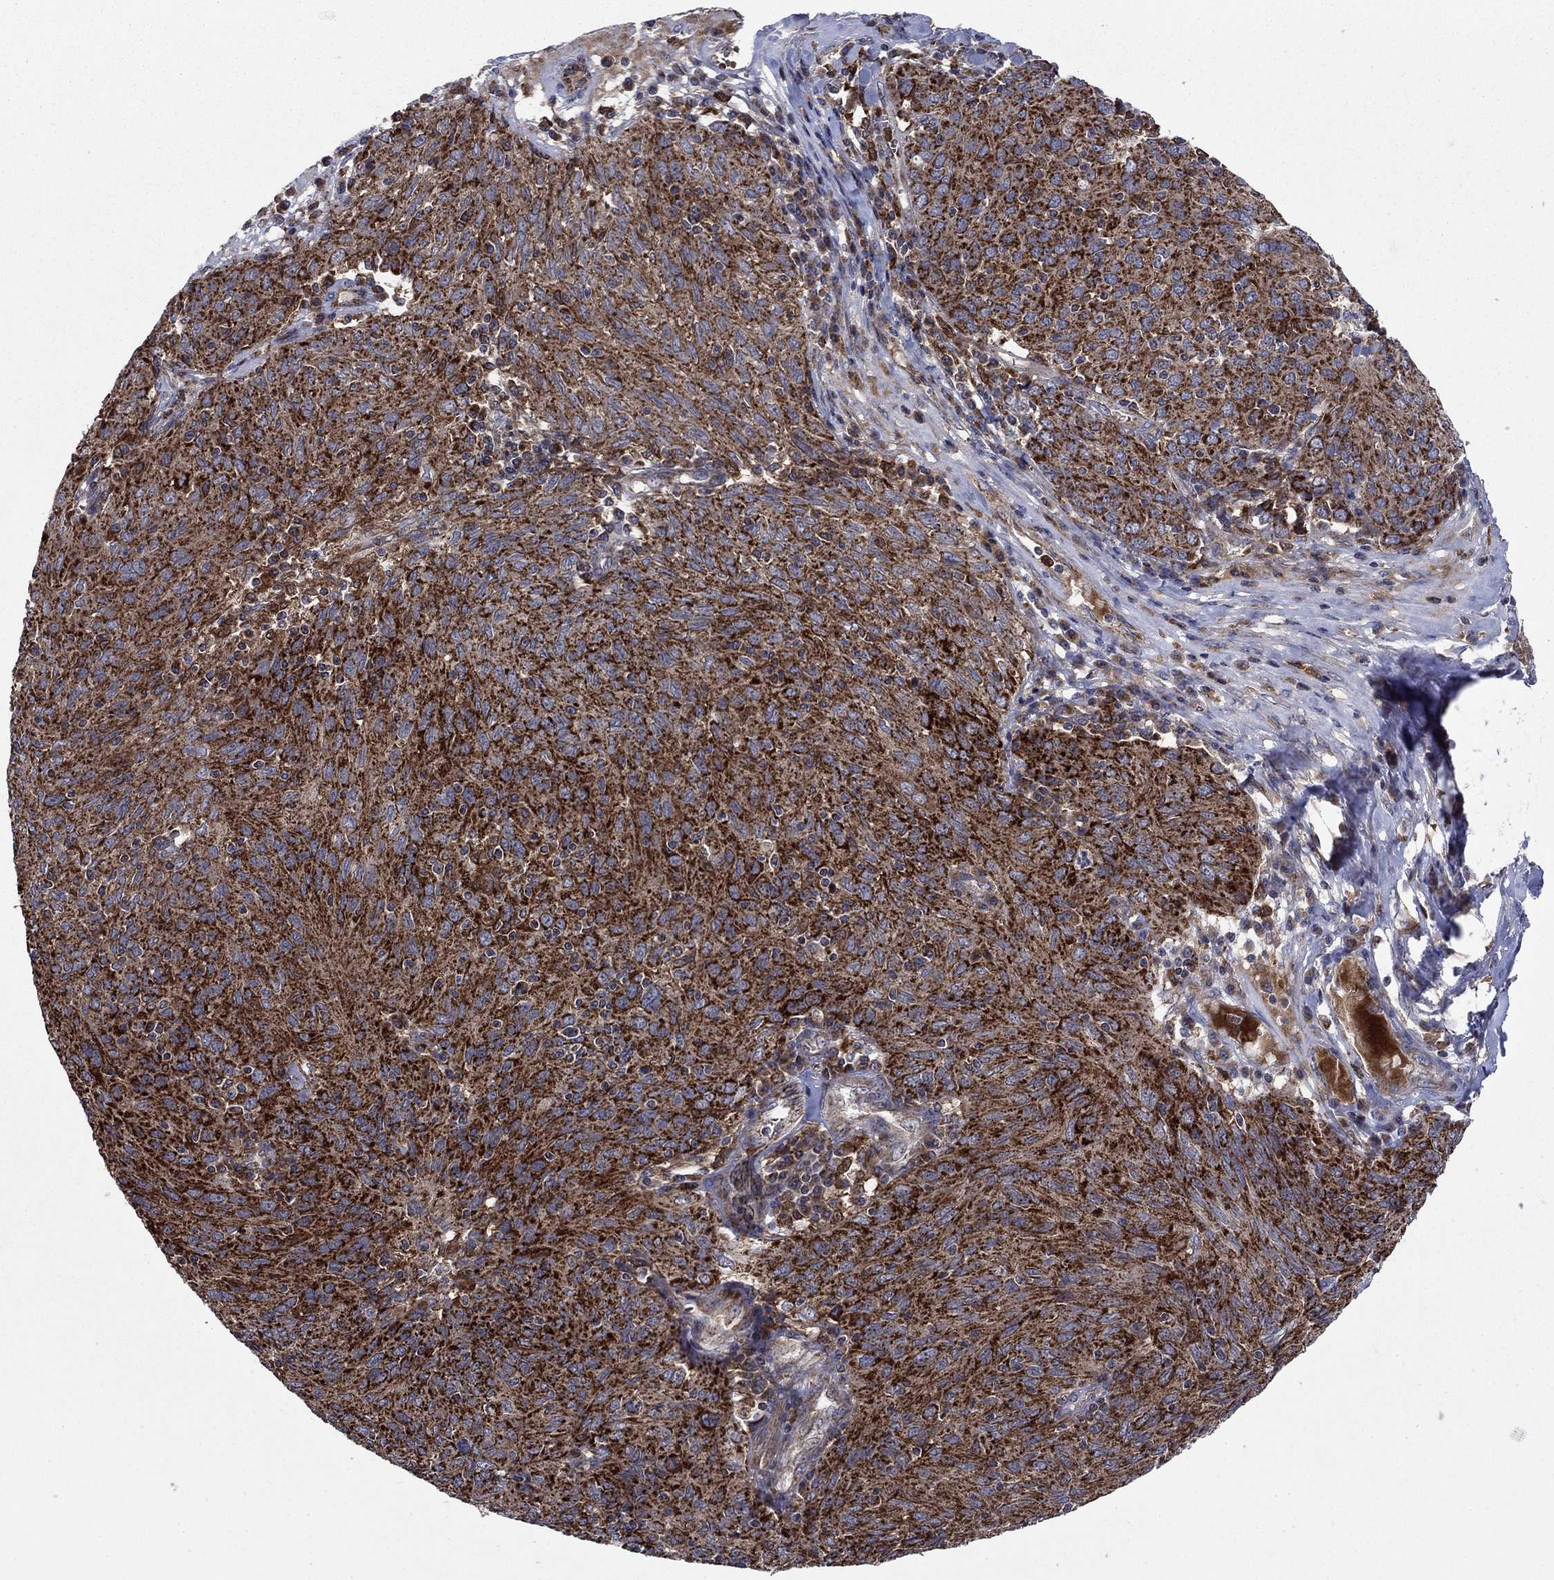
{"staining": {"intensity": "strong", "quantity": ">75%", "location": "cytoplasmic/membranous"}, "tissue": "ovarian cancer", "cell_type": "Tumor cells", "image_type": "cancer", "snomed": [{"axis": "morphology", "description": "Carcinoma, endometroid"}, {"axis": "topography", "description": "Ovary"}], "caption": "Ovarian endometroid carcinoma stained with immunohistochemistry displays strong cytoplasmic/membranous staining in approximately >75% of tumor cells. The staining is performed using DAB (3,3'-diaminobenzidine) brown chromogen to label protein expression. The nuclei are counter-stained blue using hematoxylin.", "gene": "RNF19B", "patient": {"sex": "female", "age": 50}}